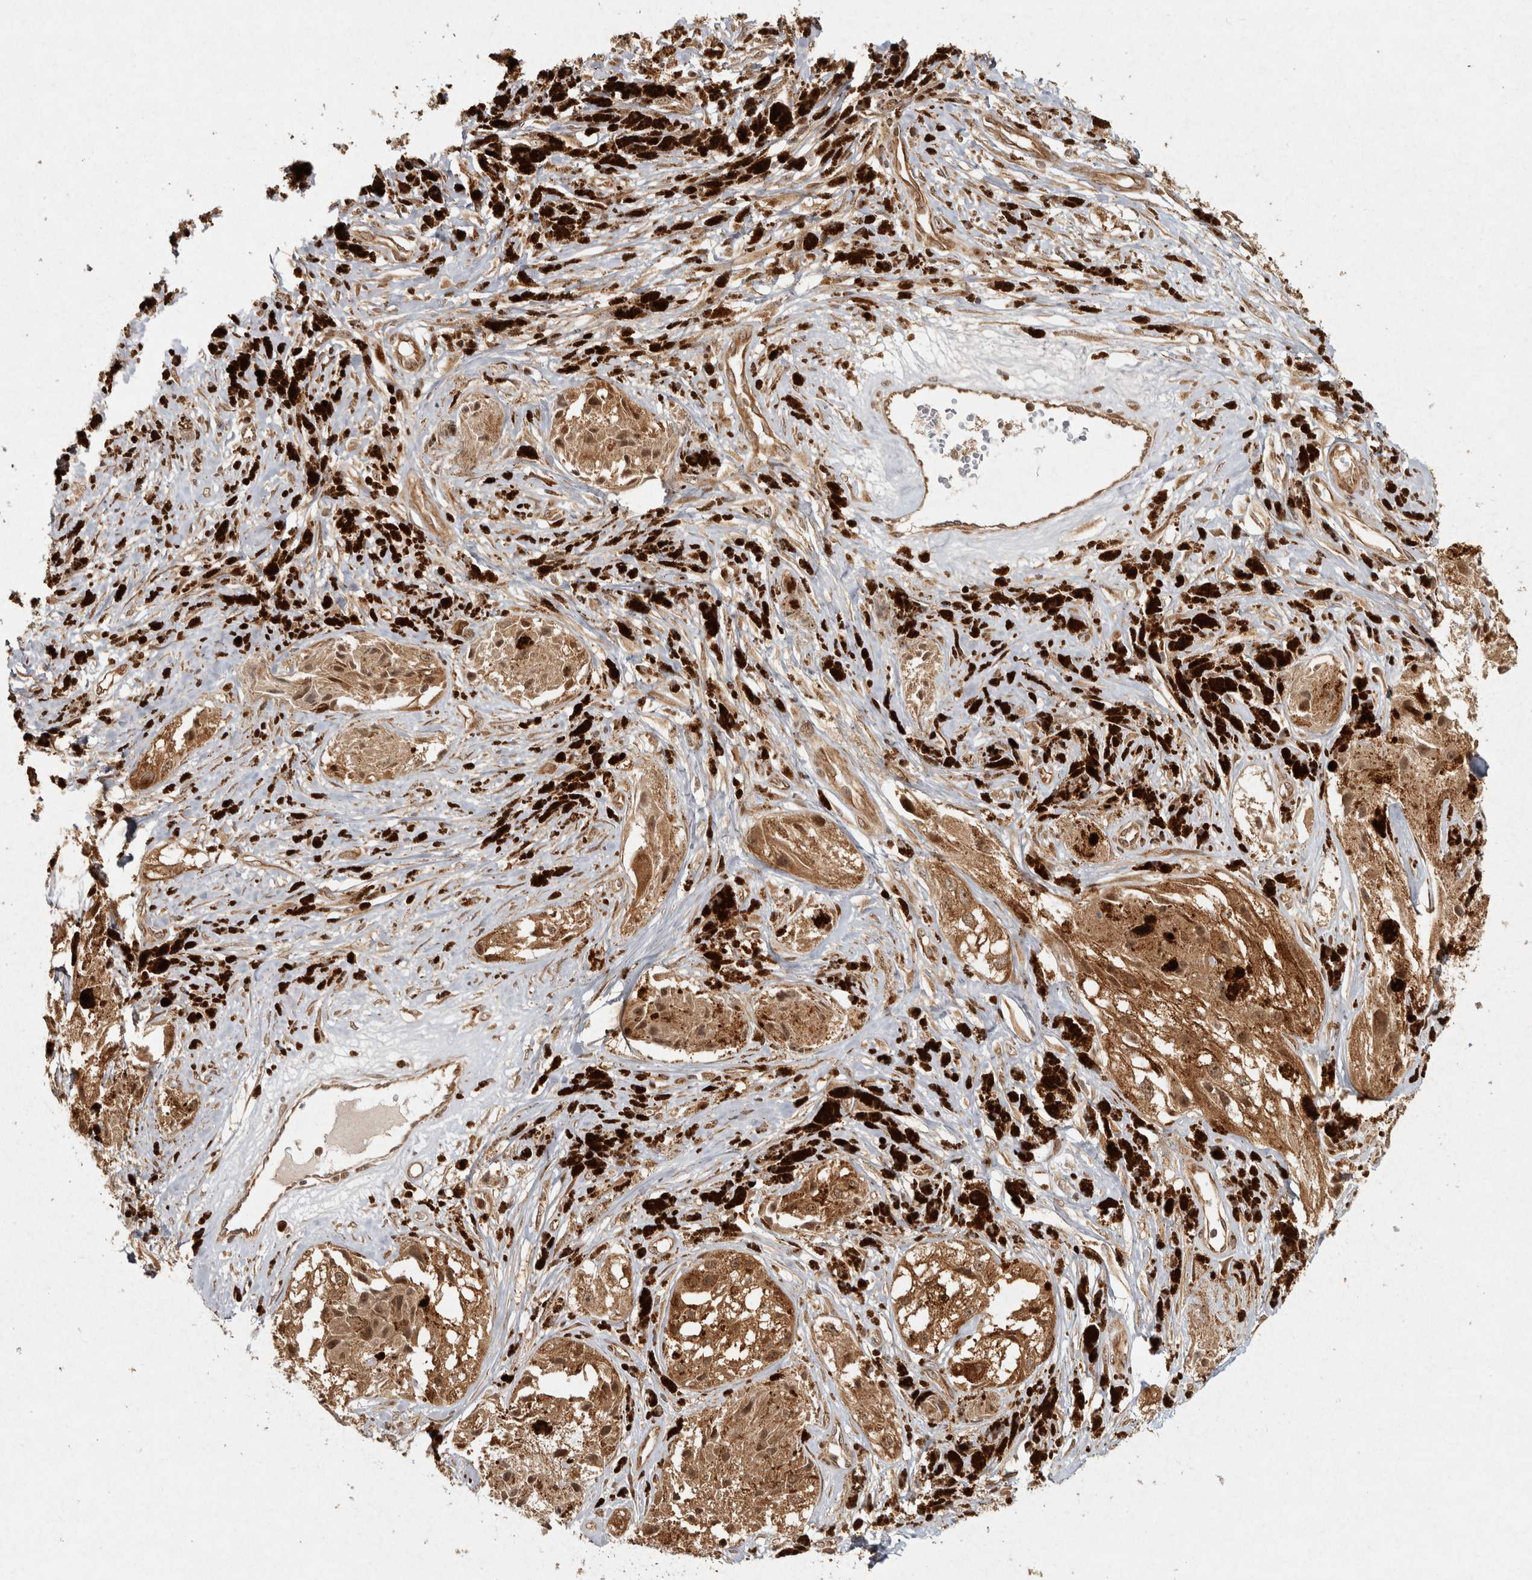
{"staining": {"intensity": "moderate", "quantity": ">75%", "location": "cytoplasmic/membranous"}, "tissue": "melanoma", "cell_type": "Tumor cells", "image_type": "cancer", "snomed": [{"axis": "morphology", "description": "Malignant melanoma, NOS"}, {"axis": "topography", "description": "Skin"}], "caption": "Immunohistochemical staining of human melanoma displays medium levels of moderate cytoplasmic/membranous protein staining in approximately >75% of tumor cells. (Brightfield microscopy of DAB IHC at high magnification).", "gene": "CAMSAP2", "patient": {"sex": "male", "age": 88}}